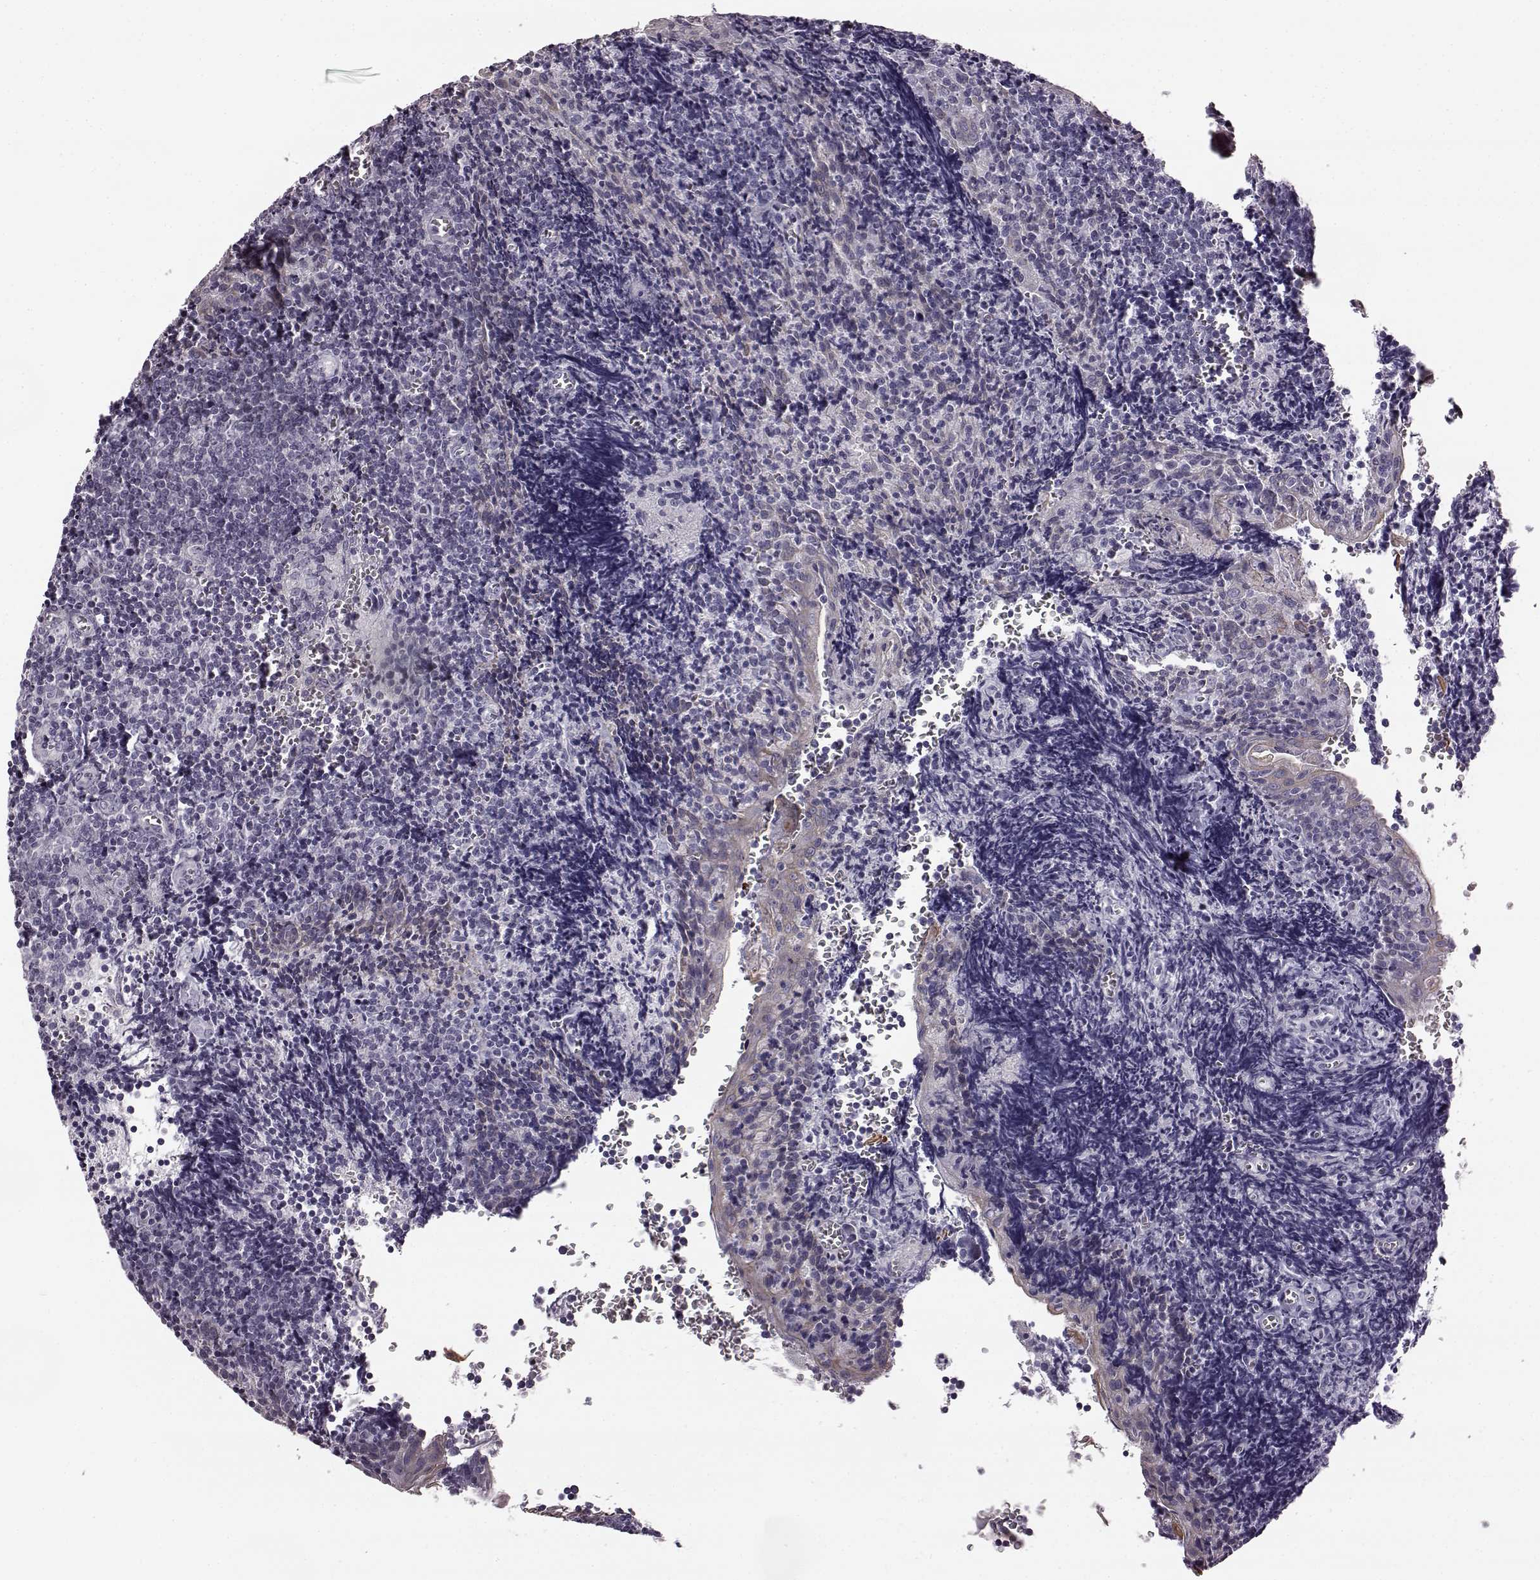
{"staining": {"intensity": "negative", "quantity": "none", "location": "none"}, "tissue": "tonsil", "cell_type": "Germinal center cells", "image_type": "normal", "snomed": [{"axis": "morphology", "description": "Normal tissue, NOS"}, {"axis": "morphology", "description": "Inflammation, NOS"}, {"axis": "topography", "description": "Tonsil"}], "caption": "Photomicrograph shows no significant protein positivity in germinal center cells of unremarkable tonsil.", "gene": "ODAD4", "patient": {"sex": "female", "age": 31}}